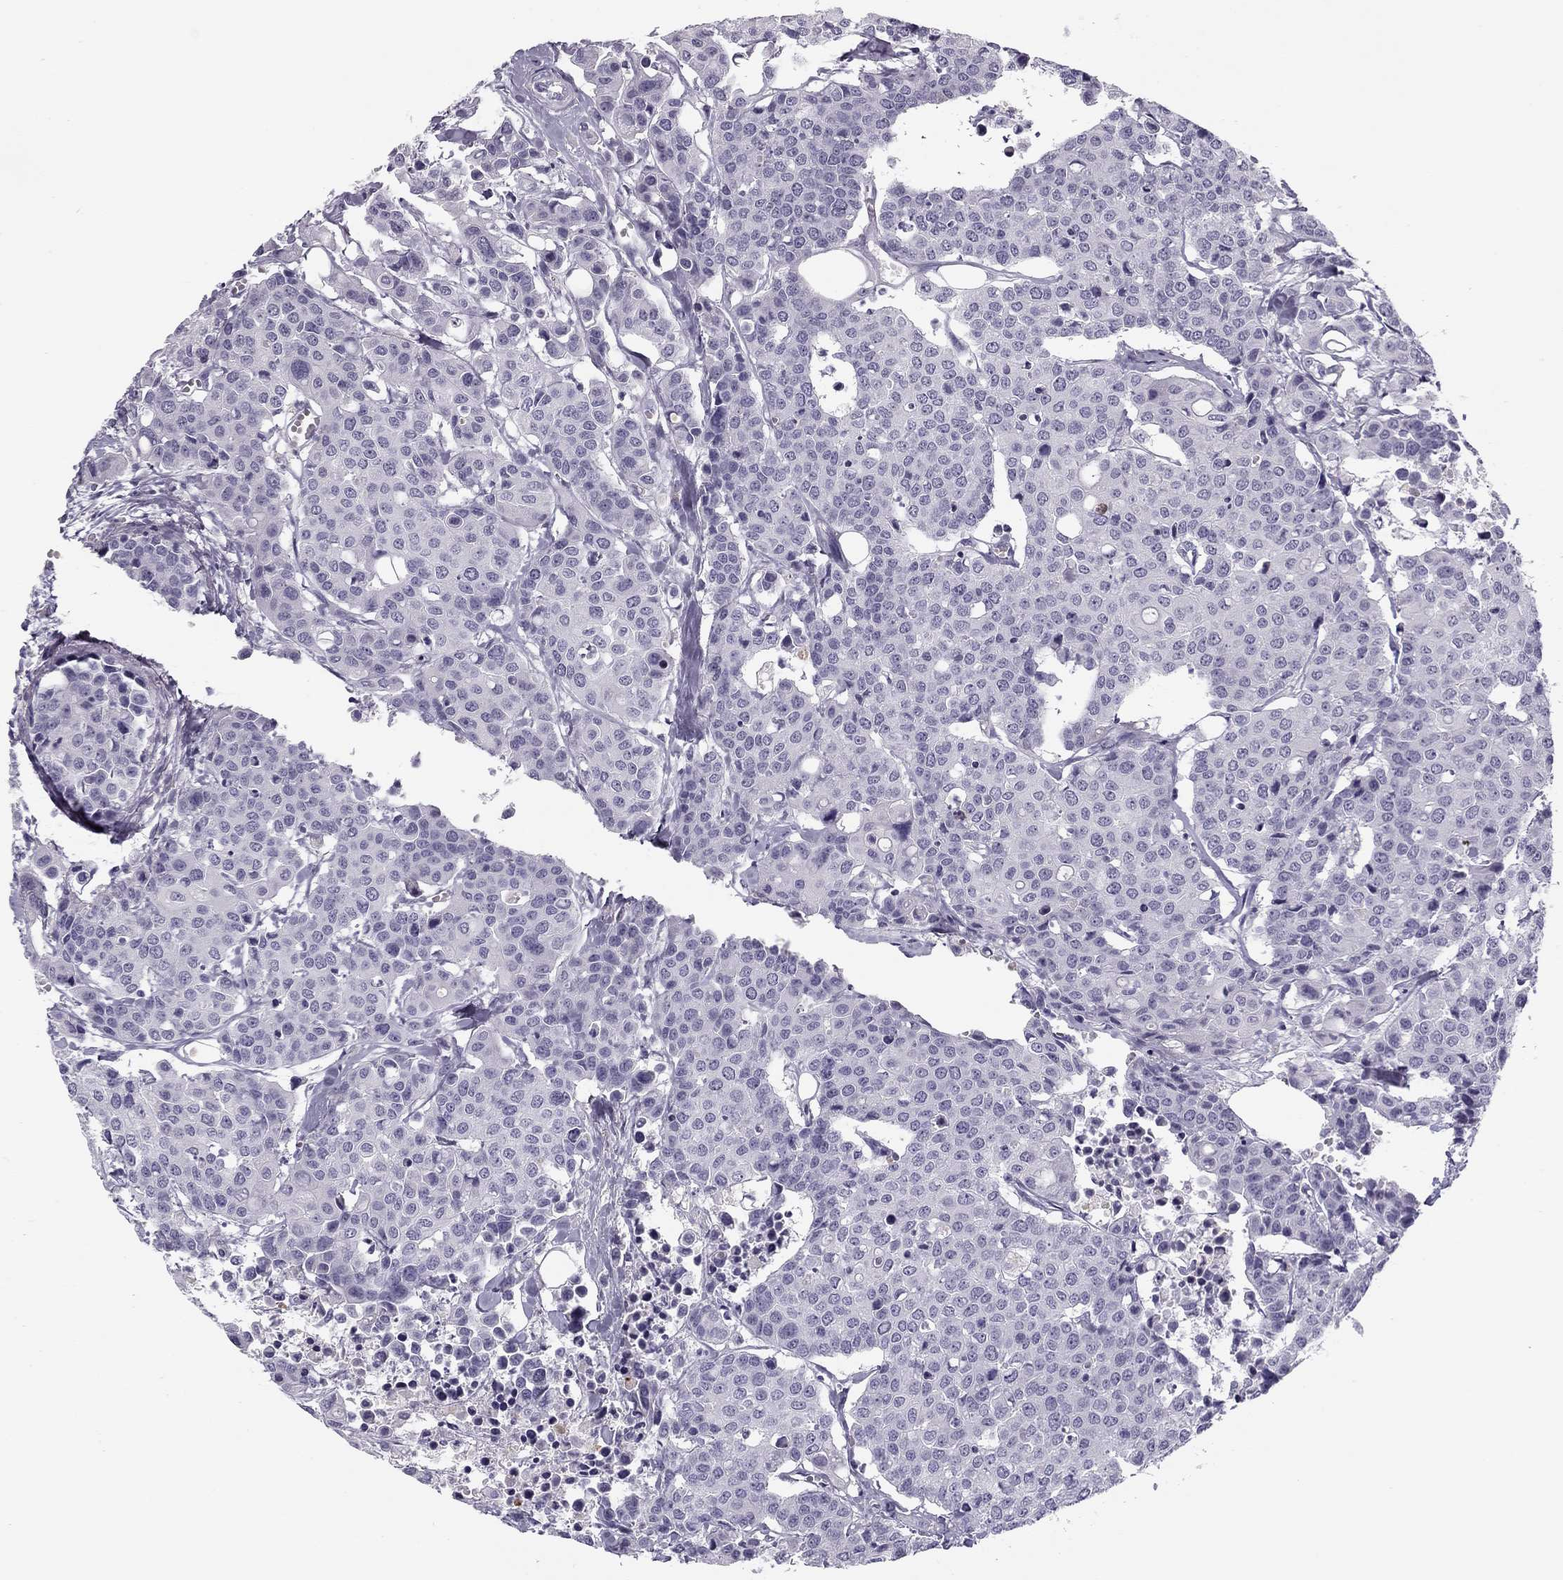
{"staining": {"intensity": "negative", "quantity": "none", "location": "none"}, "tissue": "carcinoid", "cell_type": "Tumor cells", "image_type": "cancer", "snomed": [{"axis": "morphology", "description": "Carcinoid, malignant, NOS"}, {"axis": "topography", "description": "Colon"}], "caption": "High power microscopy photomicrograph of an immunohistochemistry (IHC) histopathology image of carcinoid (malignant), revealing no significant positivity in tumor cells.", "gene": "MC5R", "patient": {"sex": "male", "age": 81}}